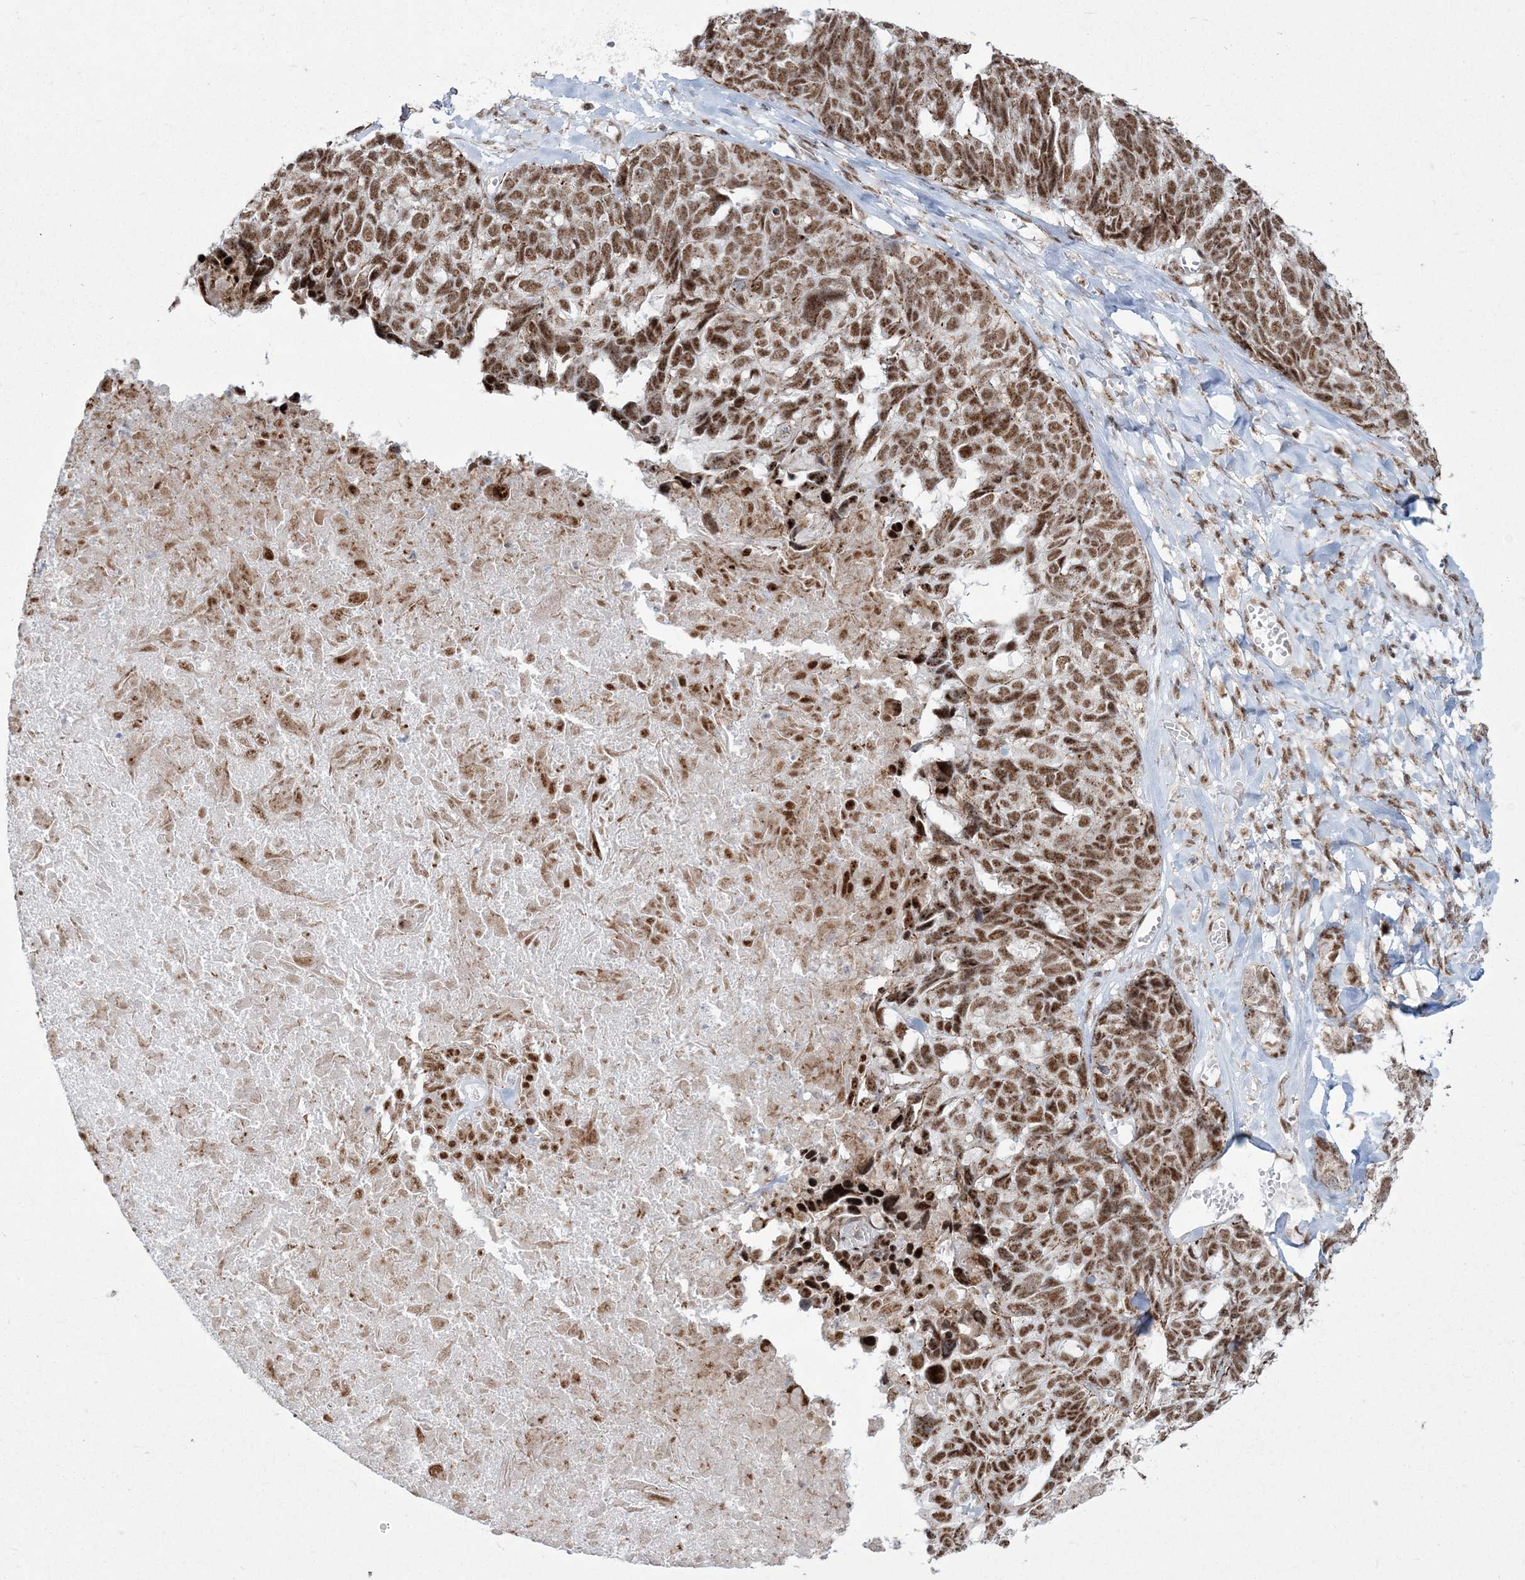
{"staining": {"intensity": "moderate", "quantity": ">75%", "location": "nuclear"}, "tissue": "ovarian cancer", "cell_type": "Tumor cells", "image_type": "cancer", "snomed": [{"axis": "morphology", "description": "Cystadenocarcinoma, serous, NOS"}, {"axis": "topography", "description": "Ovary"}], "caption": "Immunohistochemical staining of serous cystadenocarcinoma (ovarian) displays medium levels of moderate nuclear protein expression in about >75% of tumor cells.", "gene": "RBM17", "patient": {"sex": "female", "age": 79}}